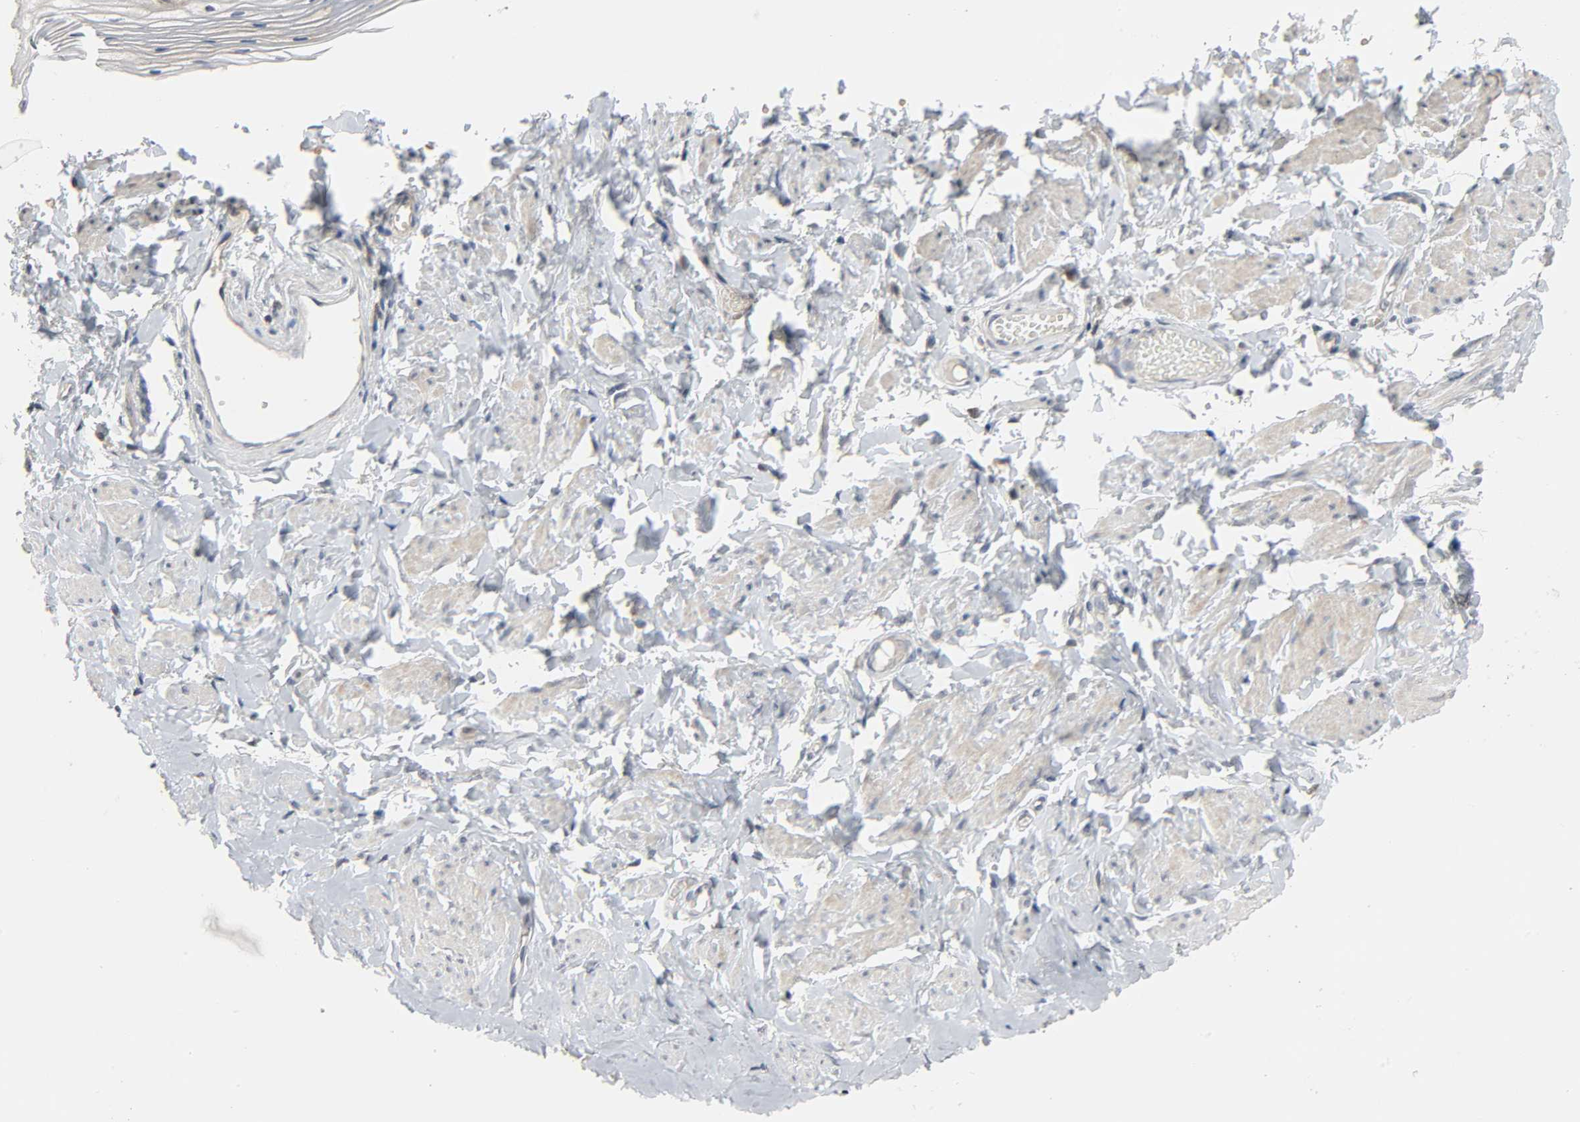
{"staining": {"intensity": "moderate", "quantity": "<25%", "location": "cytoplasmic/membranous,nuclear"}, "tissue": "vagina", "cell_type": "Squamous epithelial cells", "image_type": "normal", "snomed": [{"axis": "morphology", "description": "Normal tissue, NOS"}, {"axis": "topography", "description": "Vagina"}], "caption": "Vagina was stained to show a protein in brown. There is low levels of moderate cytoplasmic/membranous,nuclear expression in about <25% of squamous epithelial cells. (DAB (3,3'-diaminobenzidine) IHC, brown staining for protein, blue staining for nuclei).", "gene": "PLEKHA2", "patient": {"sex": "female", "age": 55}}